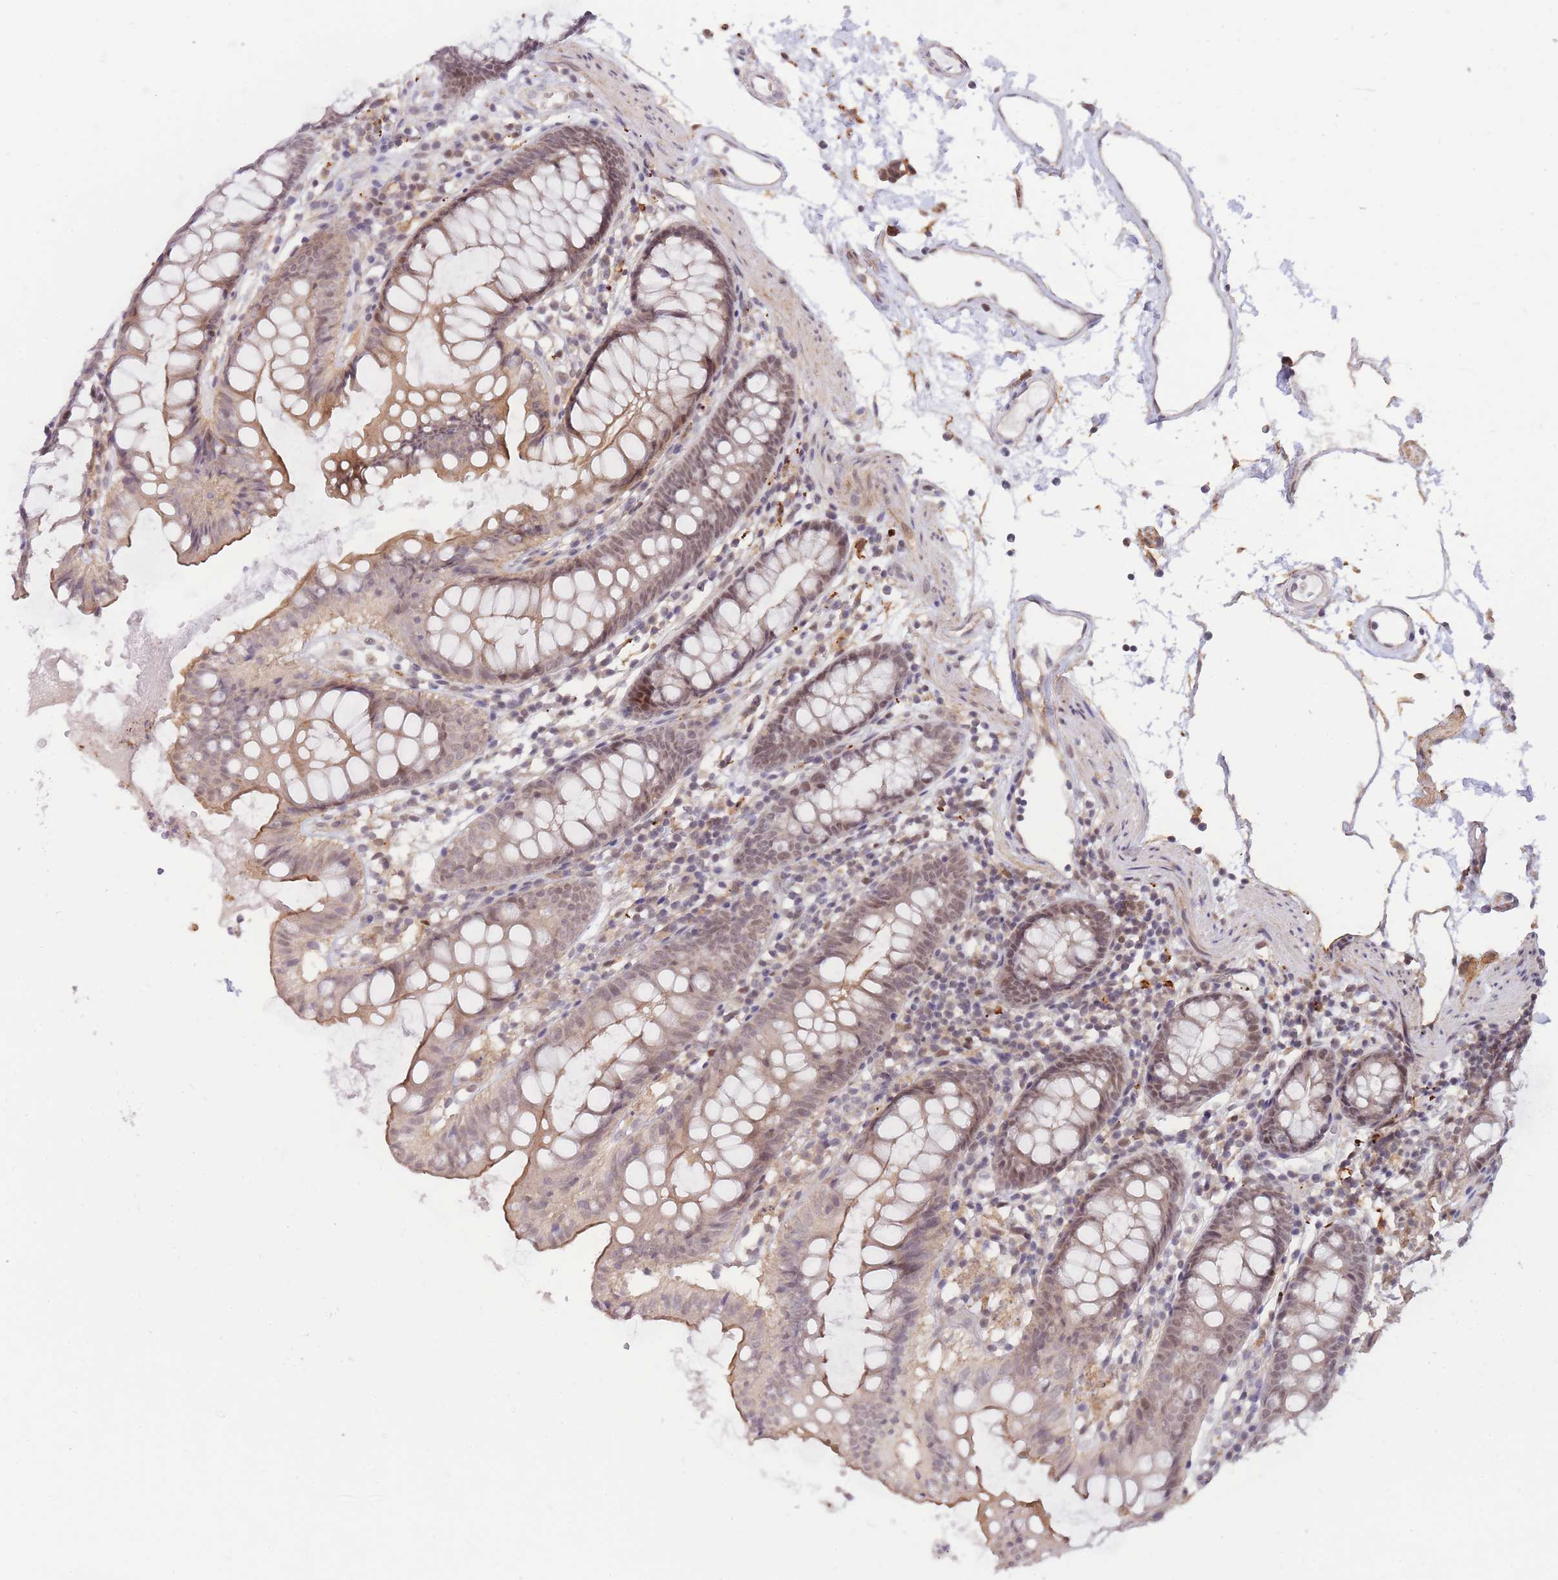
{"staining": {"intensity": "weak", "quantity": ">75%", "location": "cytoplasmic/membranous"}, "tissue": "colon", "cell_type": "Endothelial cells", "image_type": "normal", "snomed": [{"axis": "morphology", "description": "Normal tissue, NOS"}, {"axis": "topography", "description": "Colon"}], "caption": "Weak cytoplasmic/membranous staining for a protein is seen in approximately >75% of endothelial cells of benign colon using immunohistochemistry.", "gene": "BOD1L1", "patient": {"sex": "female", "age": 84}}